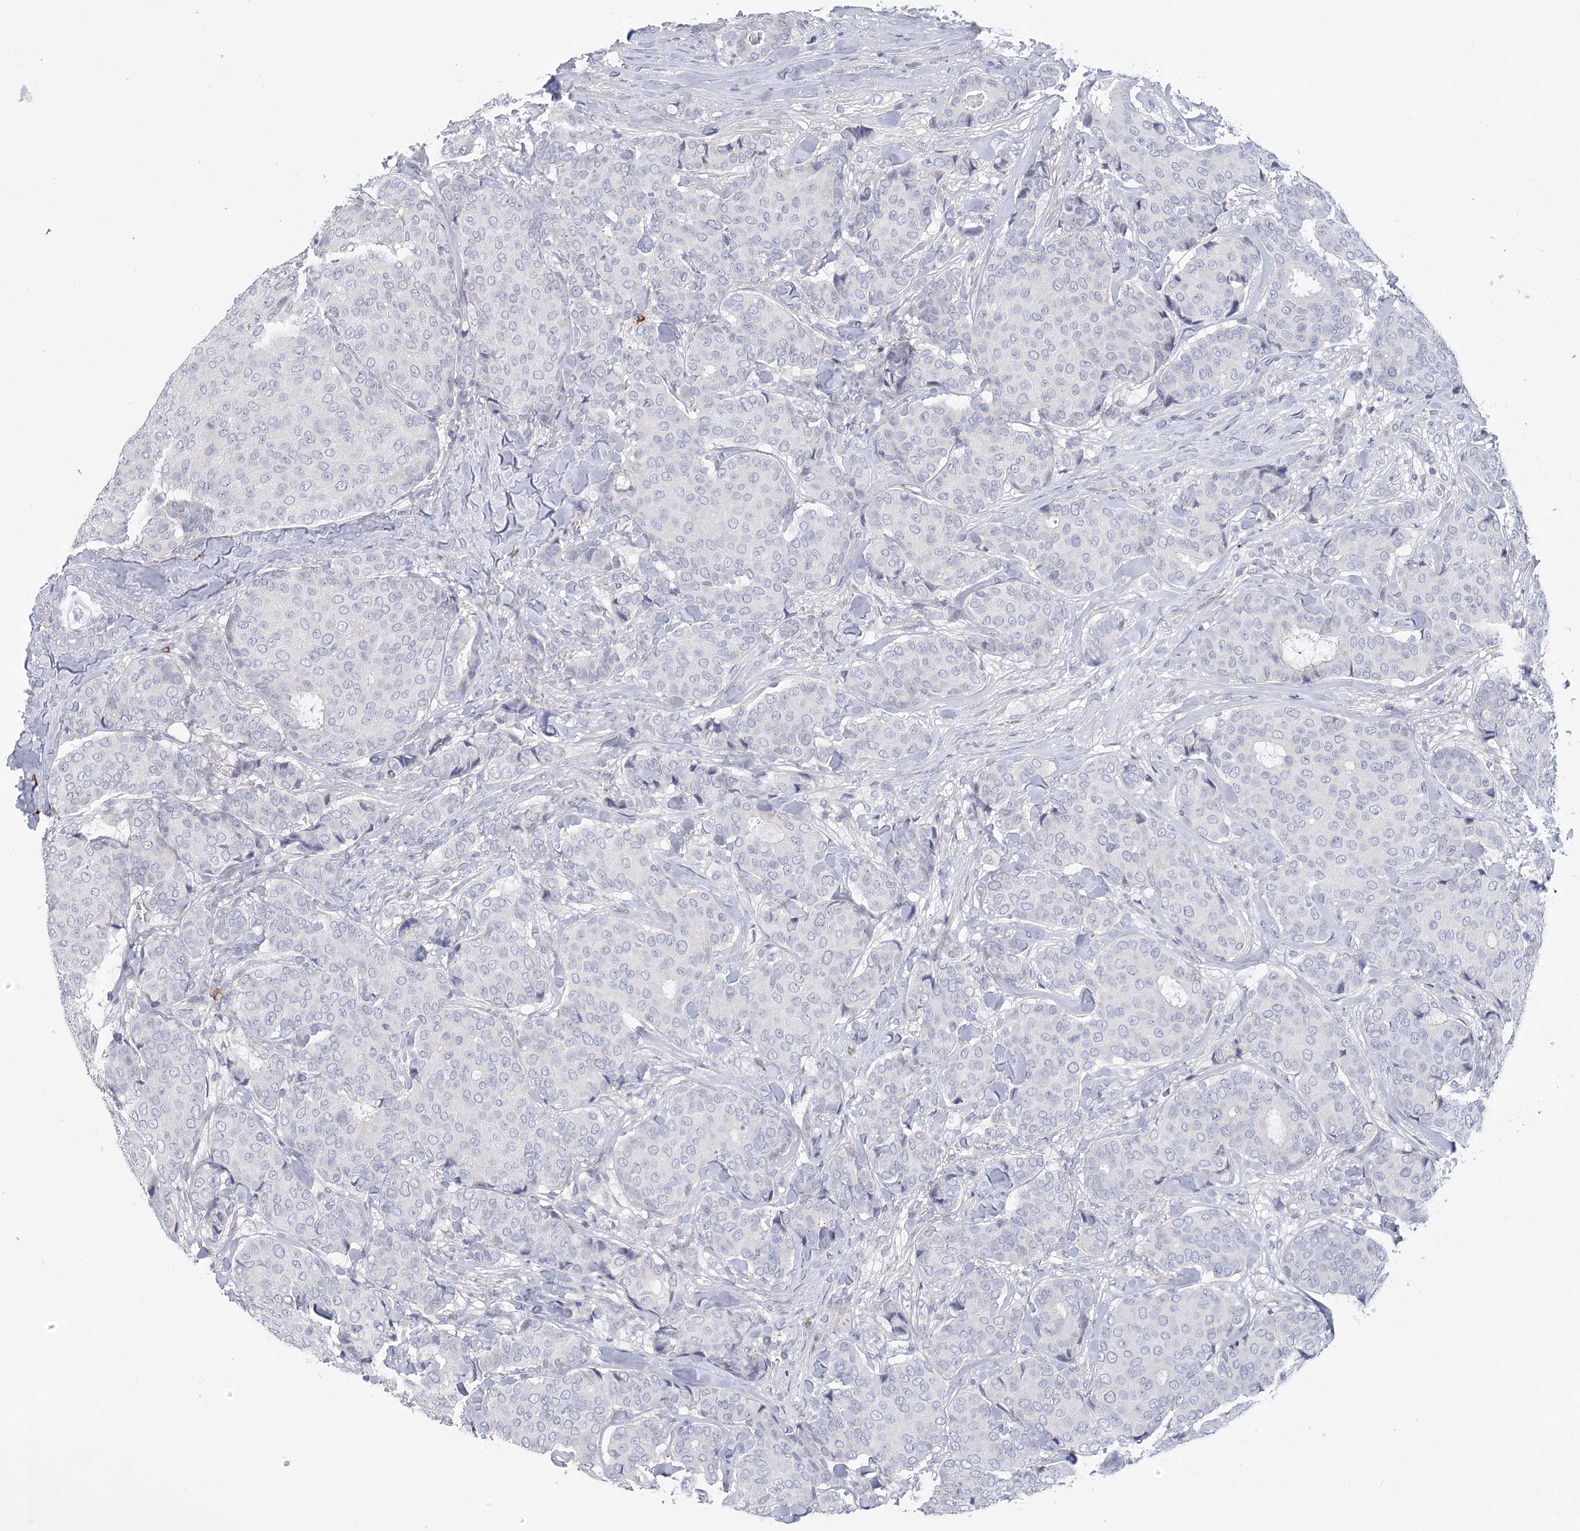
{"staining": {"intensity": "negative", "quantity": "none", "location": "none"}, "tissue": "breast cancer", "cell_type": "Tumor cells", "image_type": "cancer", "snomed": [{"axis": "morphology", "description": "Duct carcinoma"}, {"axis": "topography", "description": "Breast"}], "caption": "An image of human breast cancer is negative for staining in tumor cells. (DAB immunohistochemistry visualized using brightfield microscopy, high magnification).", "gene": "FAM76B", "patient": {"sex": "female", "age": 75}}